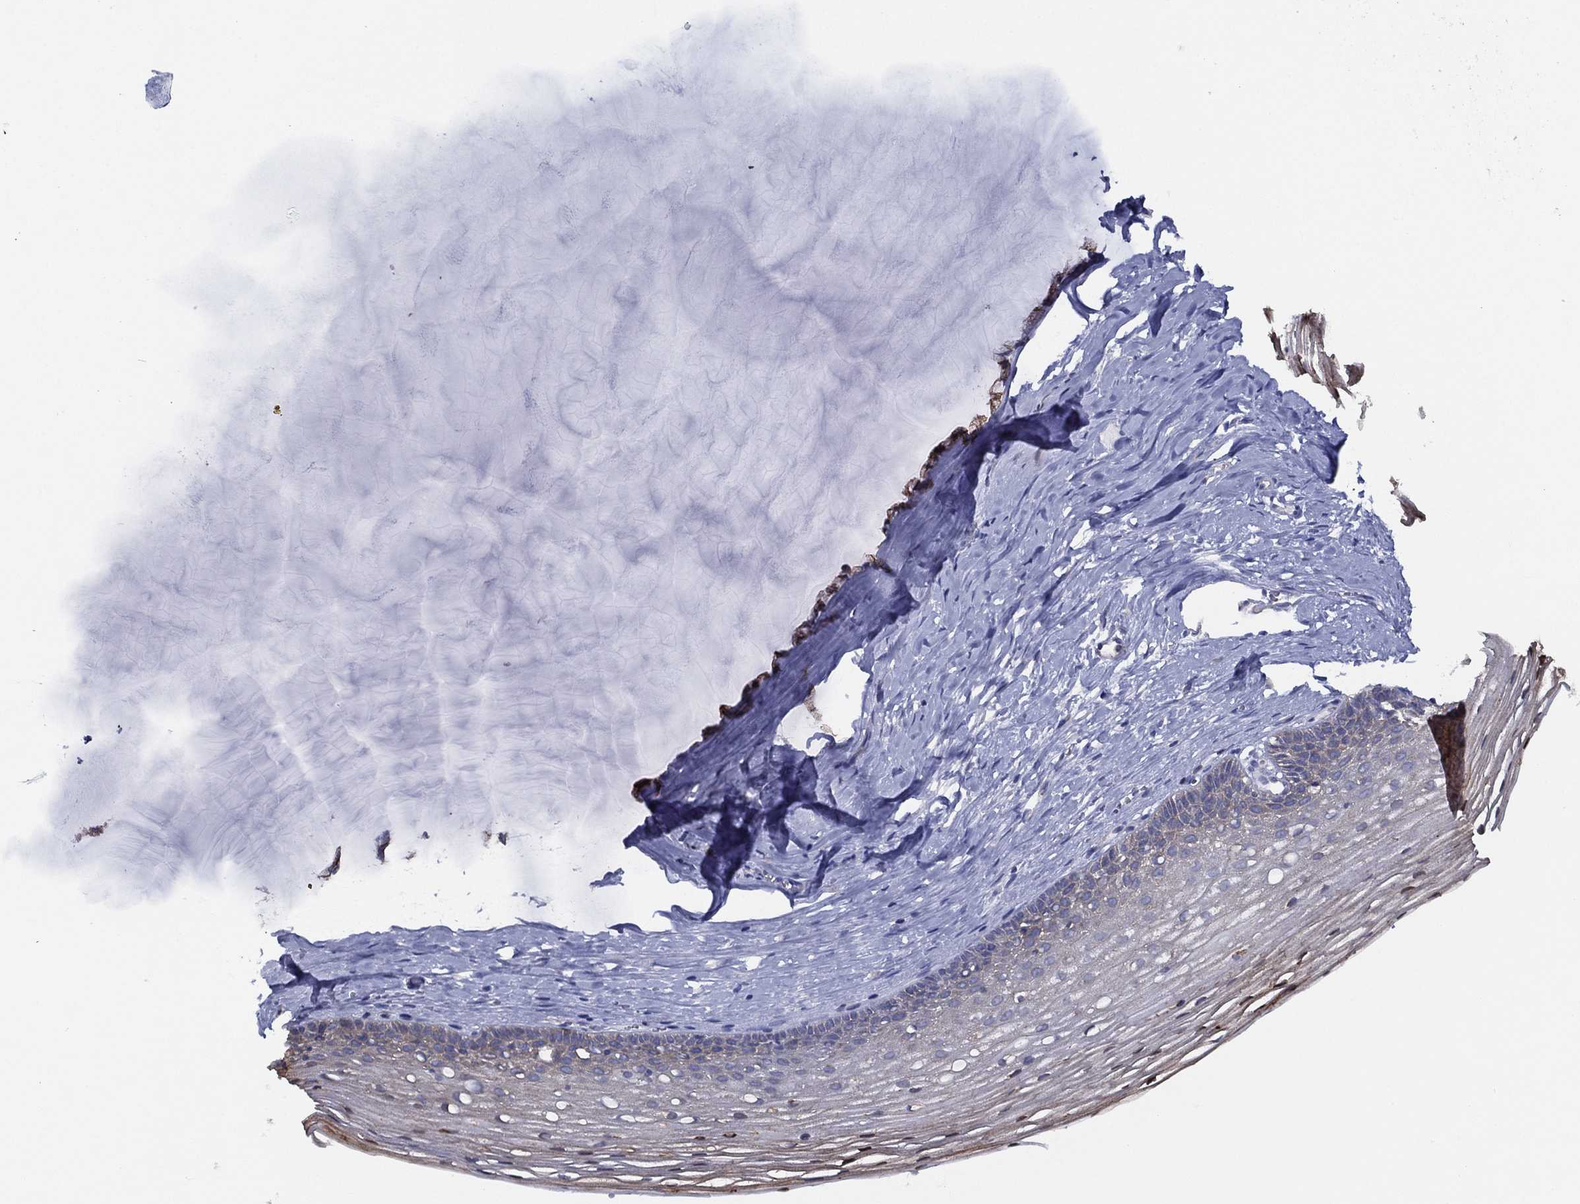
{"staining": {"intensity": "negative", "quantity": "none", "location": "none"}, "tissue": "cervix", "cell_type": "Squamous epithelial cells", "image_type": "normal", "snomed": [{"axis": "morphology", "description": "Normal tissue, NOS"}, {"axis": "topography", "description": "Cervix"}], "caption": "DAB (3,3'-diaminobenzidine) immunohistochemical staining of unremarkable cervix displays no significant staining in squamous epithelial cells. (Brightfield microscopy of DAB immunohistochemistry (IHC) at high magnification).", "gene": "ZNF223", "patient": {"sex": "female", "age": 40}}